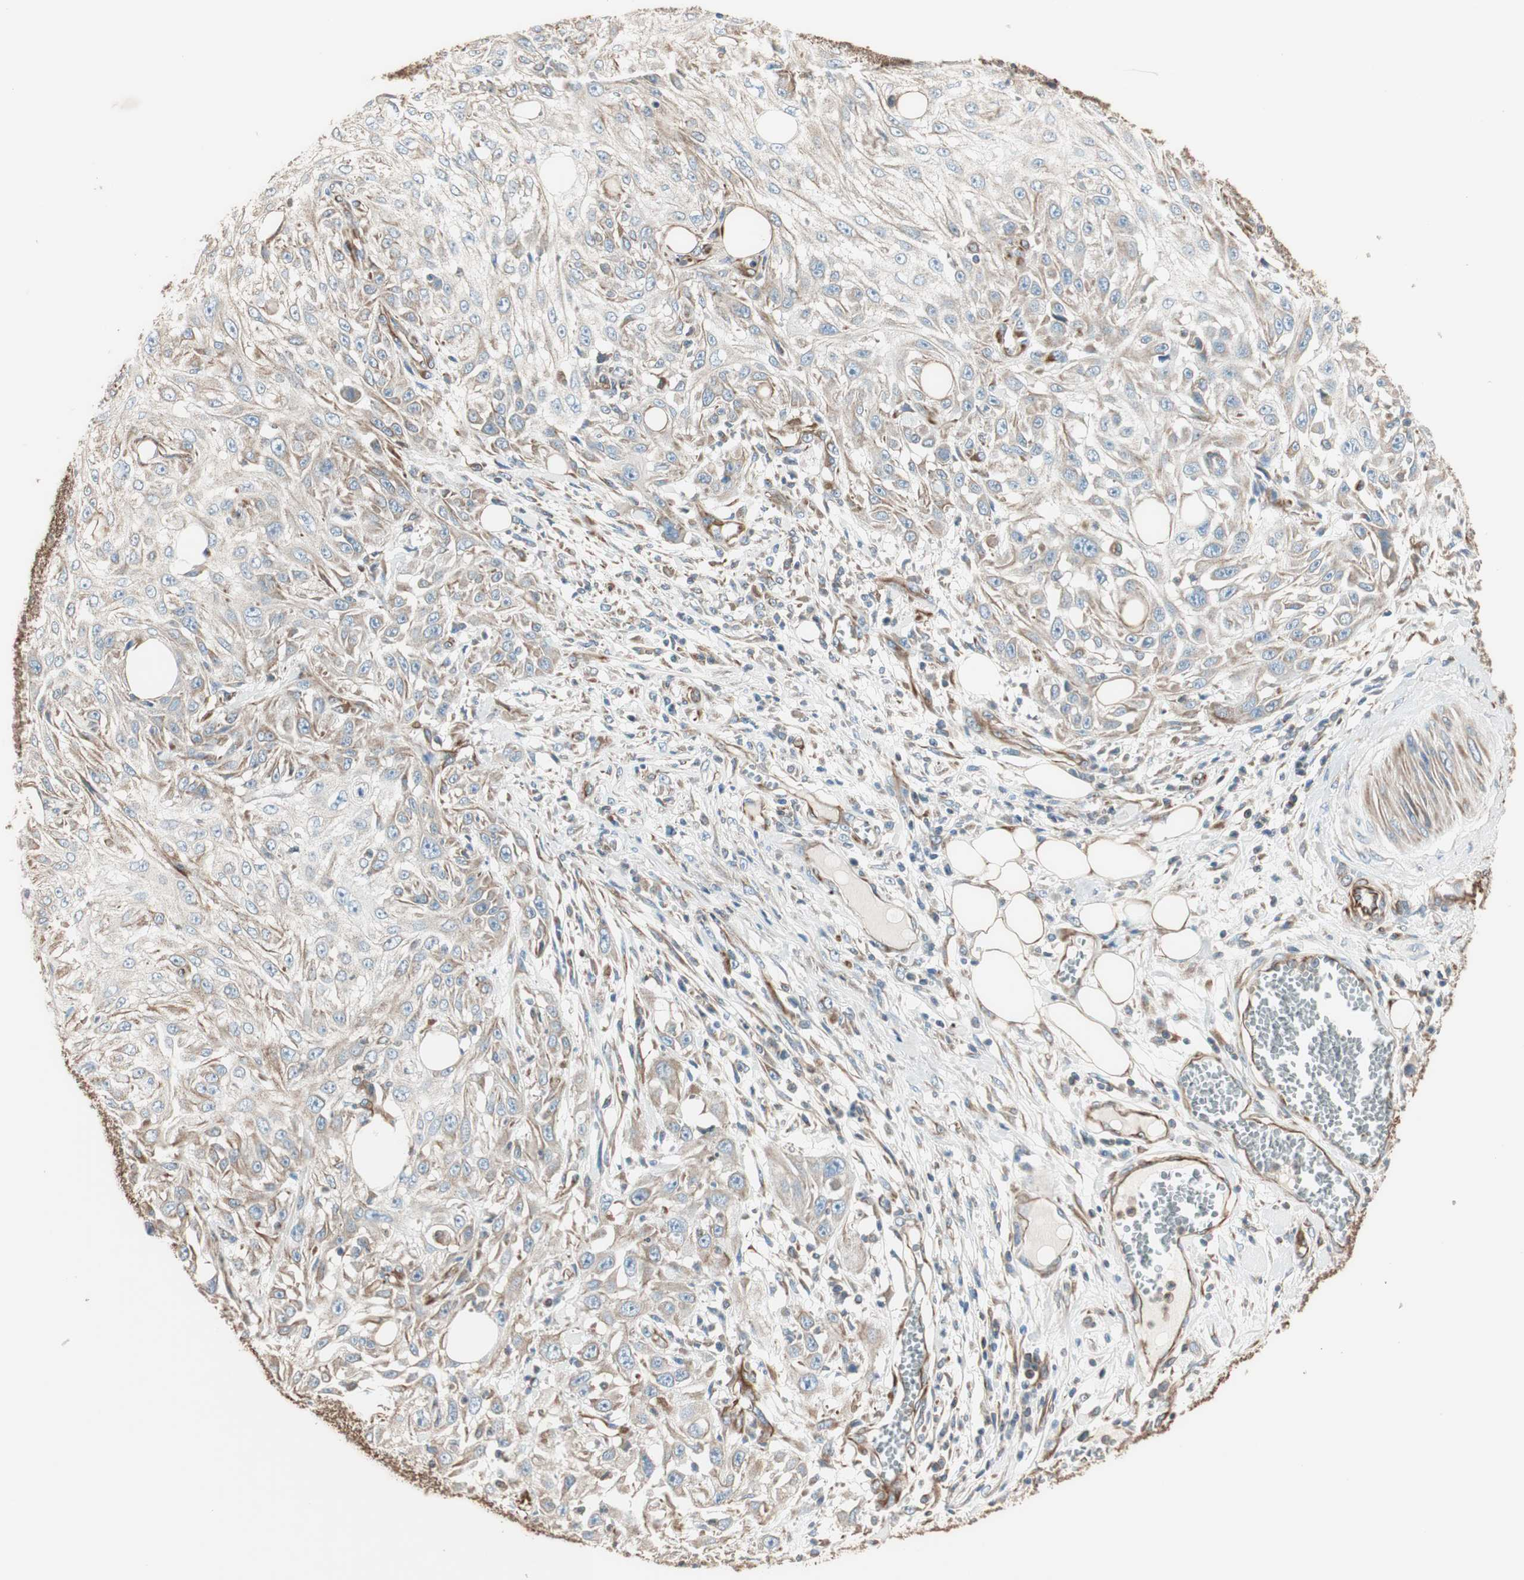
{"staining": {"intensity": "weak", "quantity": "25%-75%", "location": "cytoplasmic/membranous"}, "tissue": "skin cancer", "cell_type": "Tumor cells", "image_type": "cancer", "snomed": [{"axis": "morphology", "description": "Squamous cell carcinoma, NOS"}, {"axis": "topography", "description": "Skin"}], "caption": "The photomicrograph exhibits staining of skin squamous cell carcinoma, revealing weak cytoplasmic/membranous protein positivity (brown color) within tumor cells.", "gene": "SRCIN1", "patient": {"sex": "male", "age": 75}}